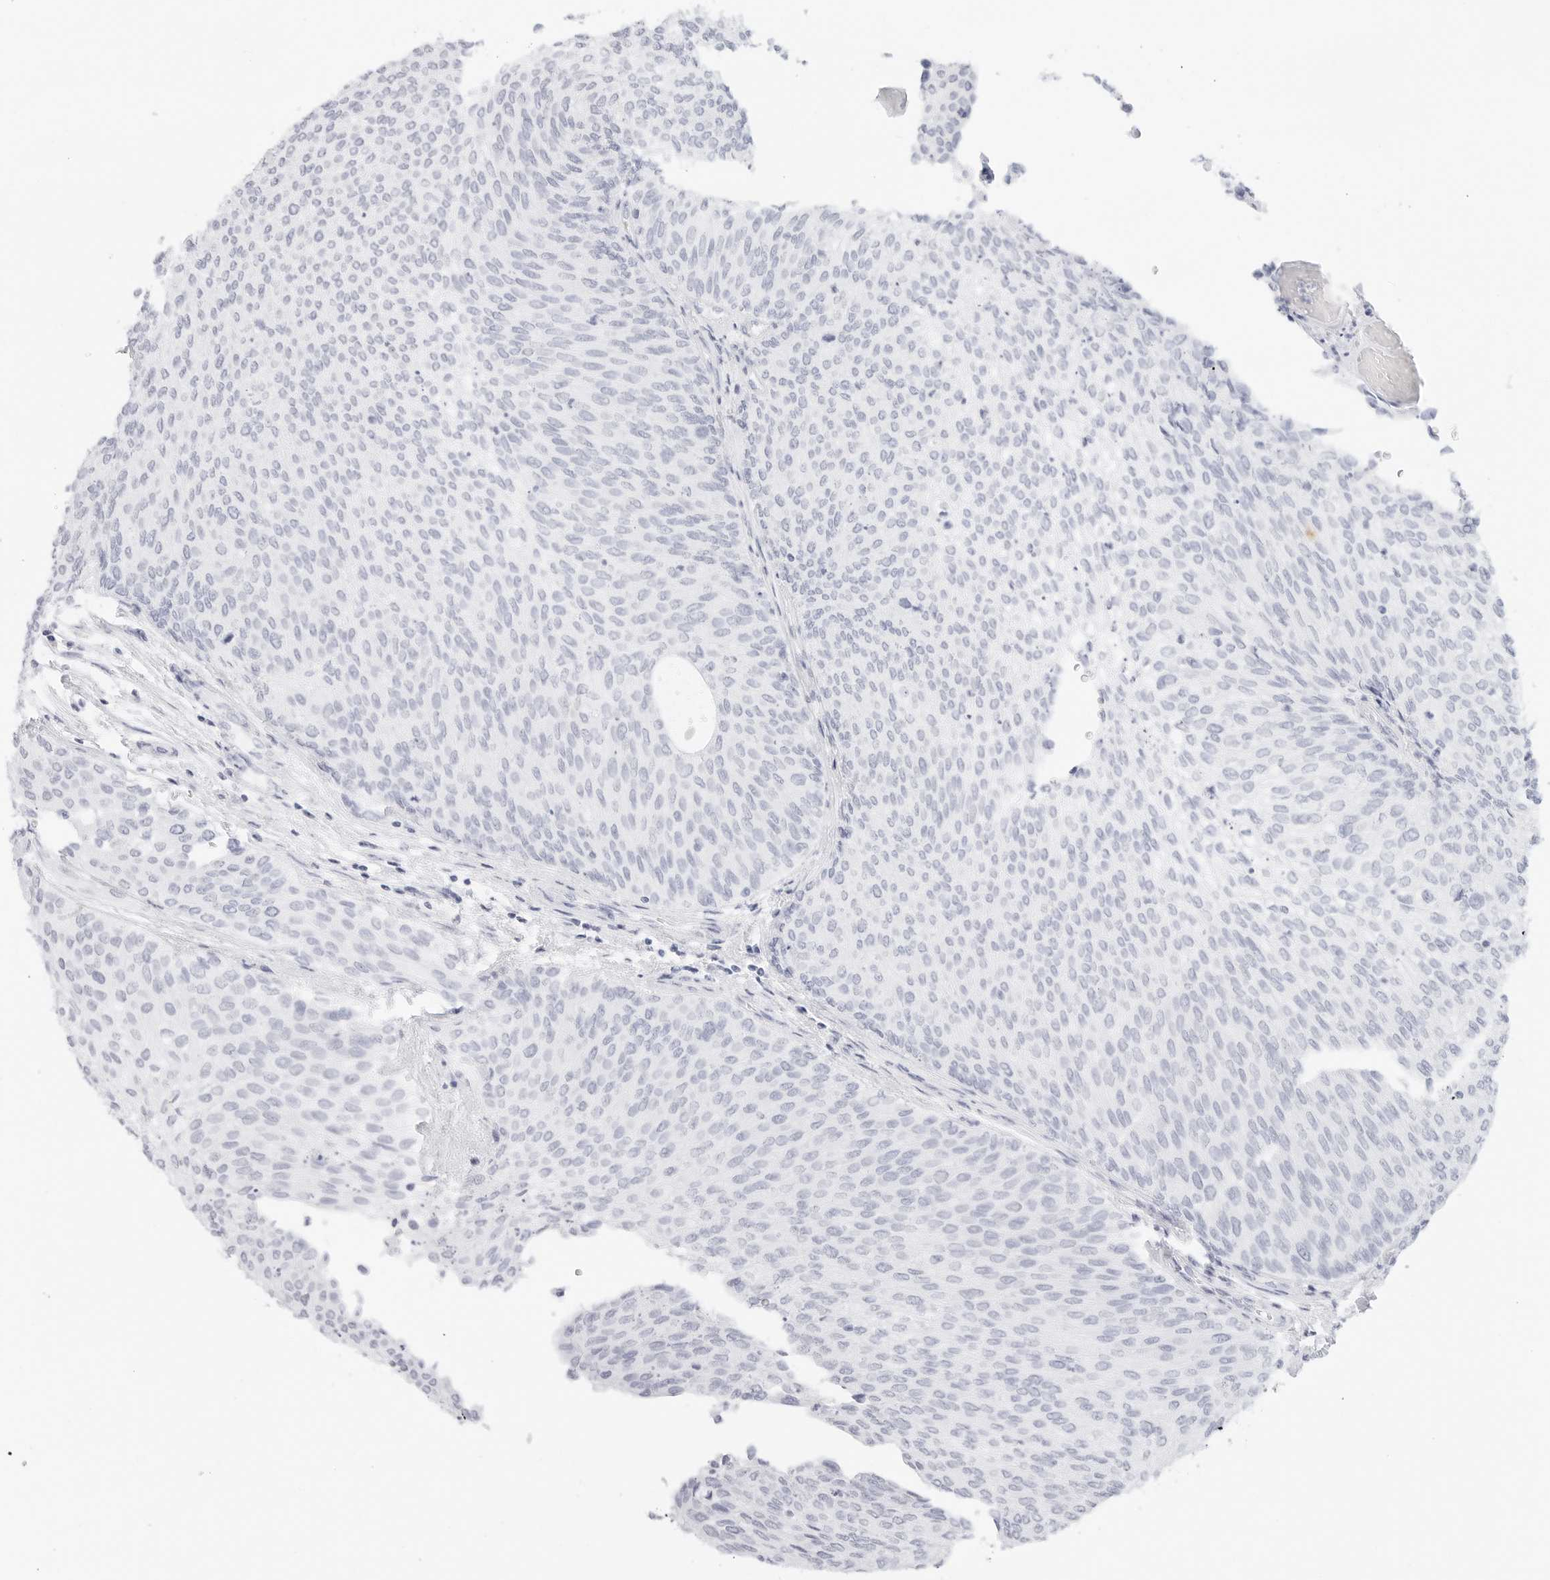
{"staining": {"intensity": "negative", "quantity": "none", "location": "none"}, "tissue": "urothelial cancer", "cell_type": "Tumor cells", "image_type": "cancer", "snomed": [{"axis": "morphology", "description": "Urothelial carcinoma, Low grade"}, {"axis": "topography", "description": "Urinary bladder"}], "caption": "Immunohistochemistry photomicrograph of low-grade urothelial carcinoma stained for a protein (brown), which demonstrates no staining in tumor cells.", "gene": "TFF2", "patient": {"sex": "female", "age": 79}}